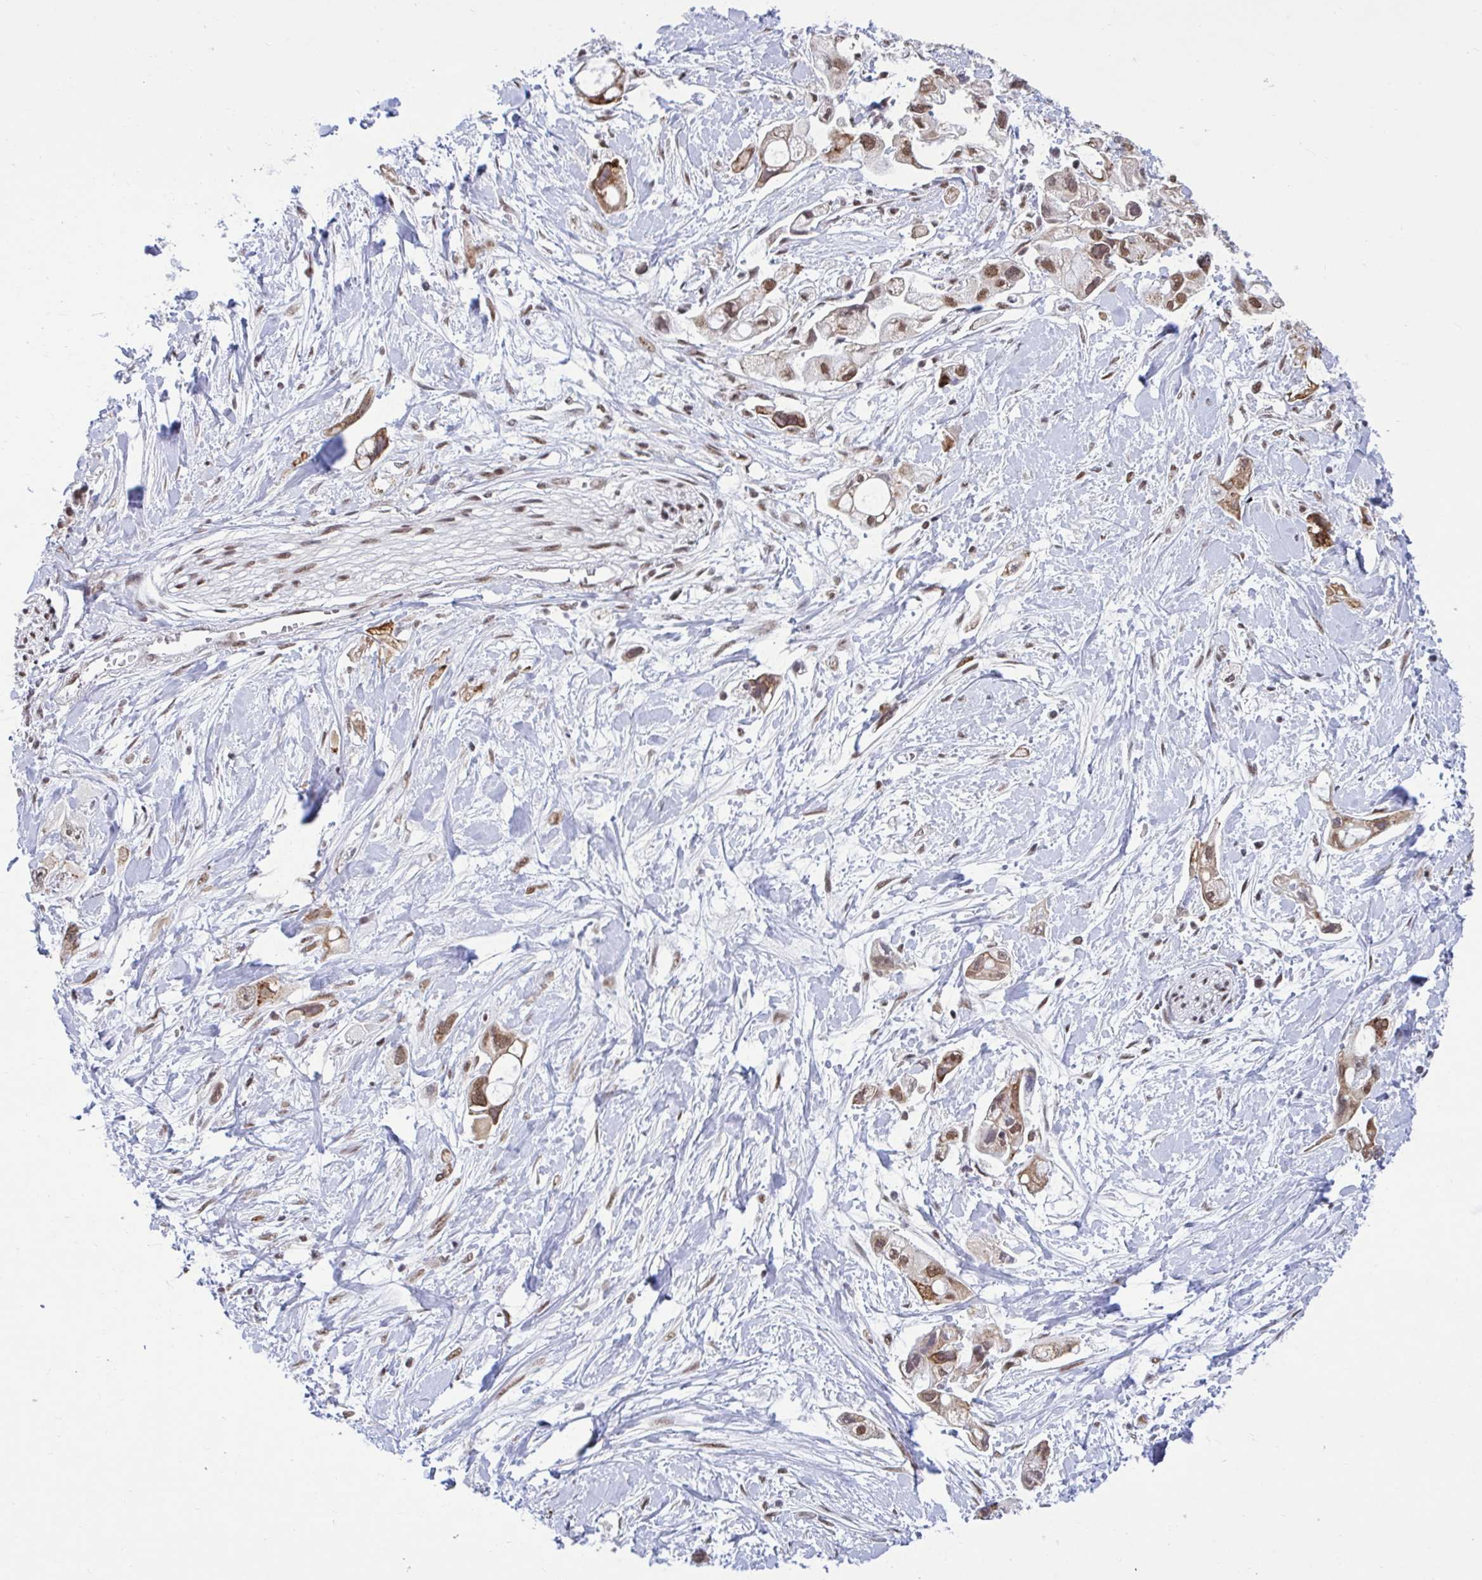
{"staining": {"intensity": "moderate", "quantity": ">75%", "location": "nuclear"}, "tissue": "pancreatic cancer", "cell_type": "Tumor cells", "image_type": "cancer", "snomed": [{"axis": "morphology", "description": "Adenocarcinoma, NOS"}, {"axis": "topography", "description": "Pancreas"}], "caption": "Protein analysis of pancreatic cancer tissue shows moderate nuclear positivity in approximately >75% of tumor cells.", "gene": "PHF10", "patient": {"sex": "female", "age": 56}}